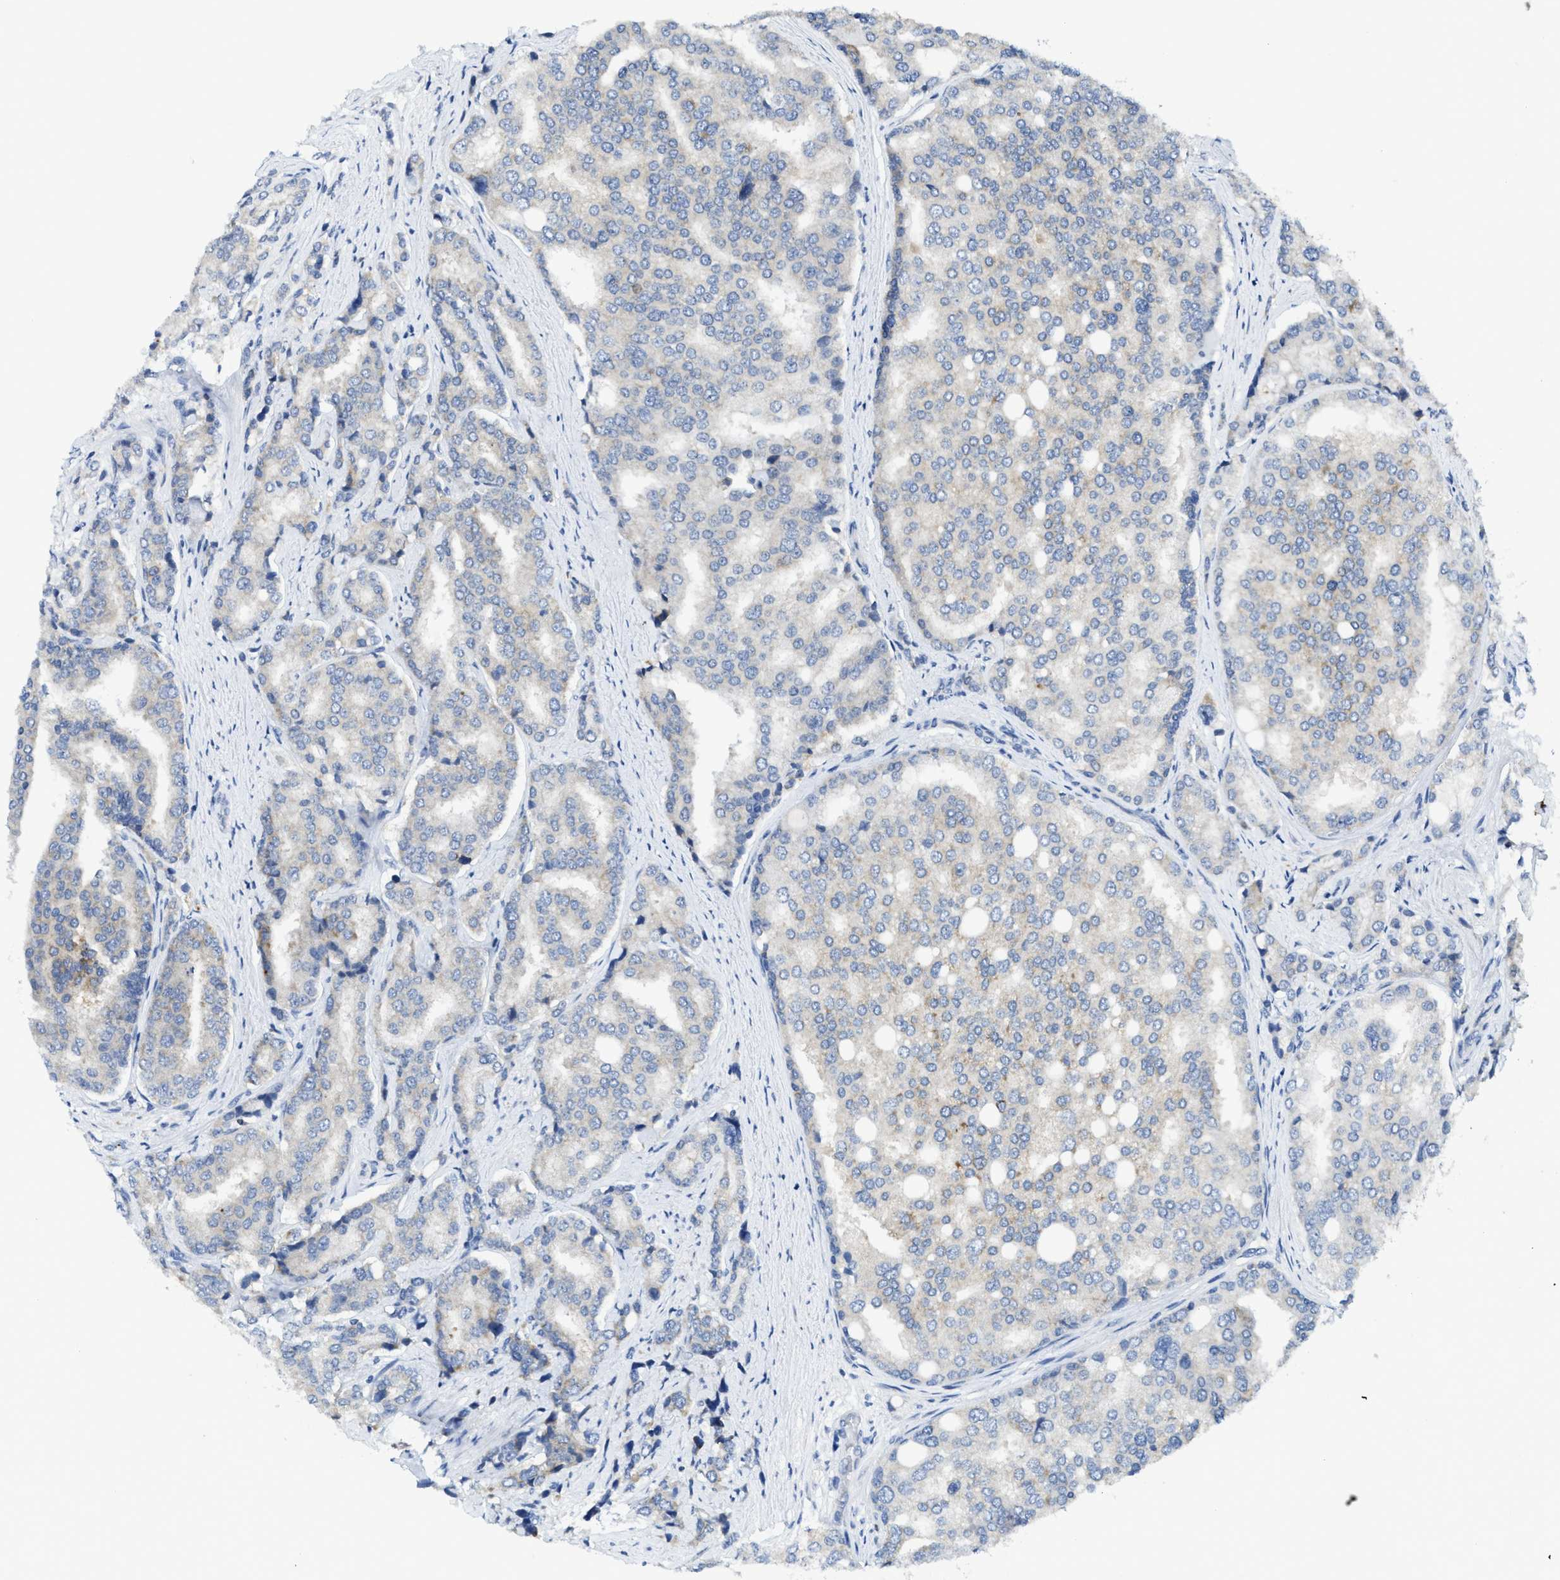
{"staining": {"intensity": "weak", "quantity": "<25%", "location": "cytoplasmic/membranous"}, "tissue": "prostate cancer", "cell_type": "Tumor cells", "image_type": "cancer", "snomed": [{"axis": "morphology", "description": "Adenocarcinoma, High grade"}, {"axis": "topography", "description": "Prostate"}], "caption": "Prostate cancer (high-grade adenocarcinoma) was stained to show a protein in brown. There is no significant expression in tumor cells. (DAB (3,3'-diaminobenzidine) immunohistochemistry, high magnification).", "gene": "GATD3", "patient": {"sex": "male", "age": 50}}